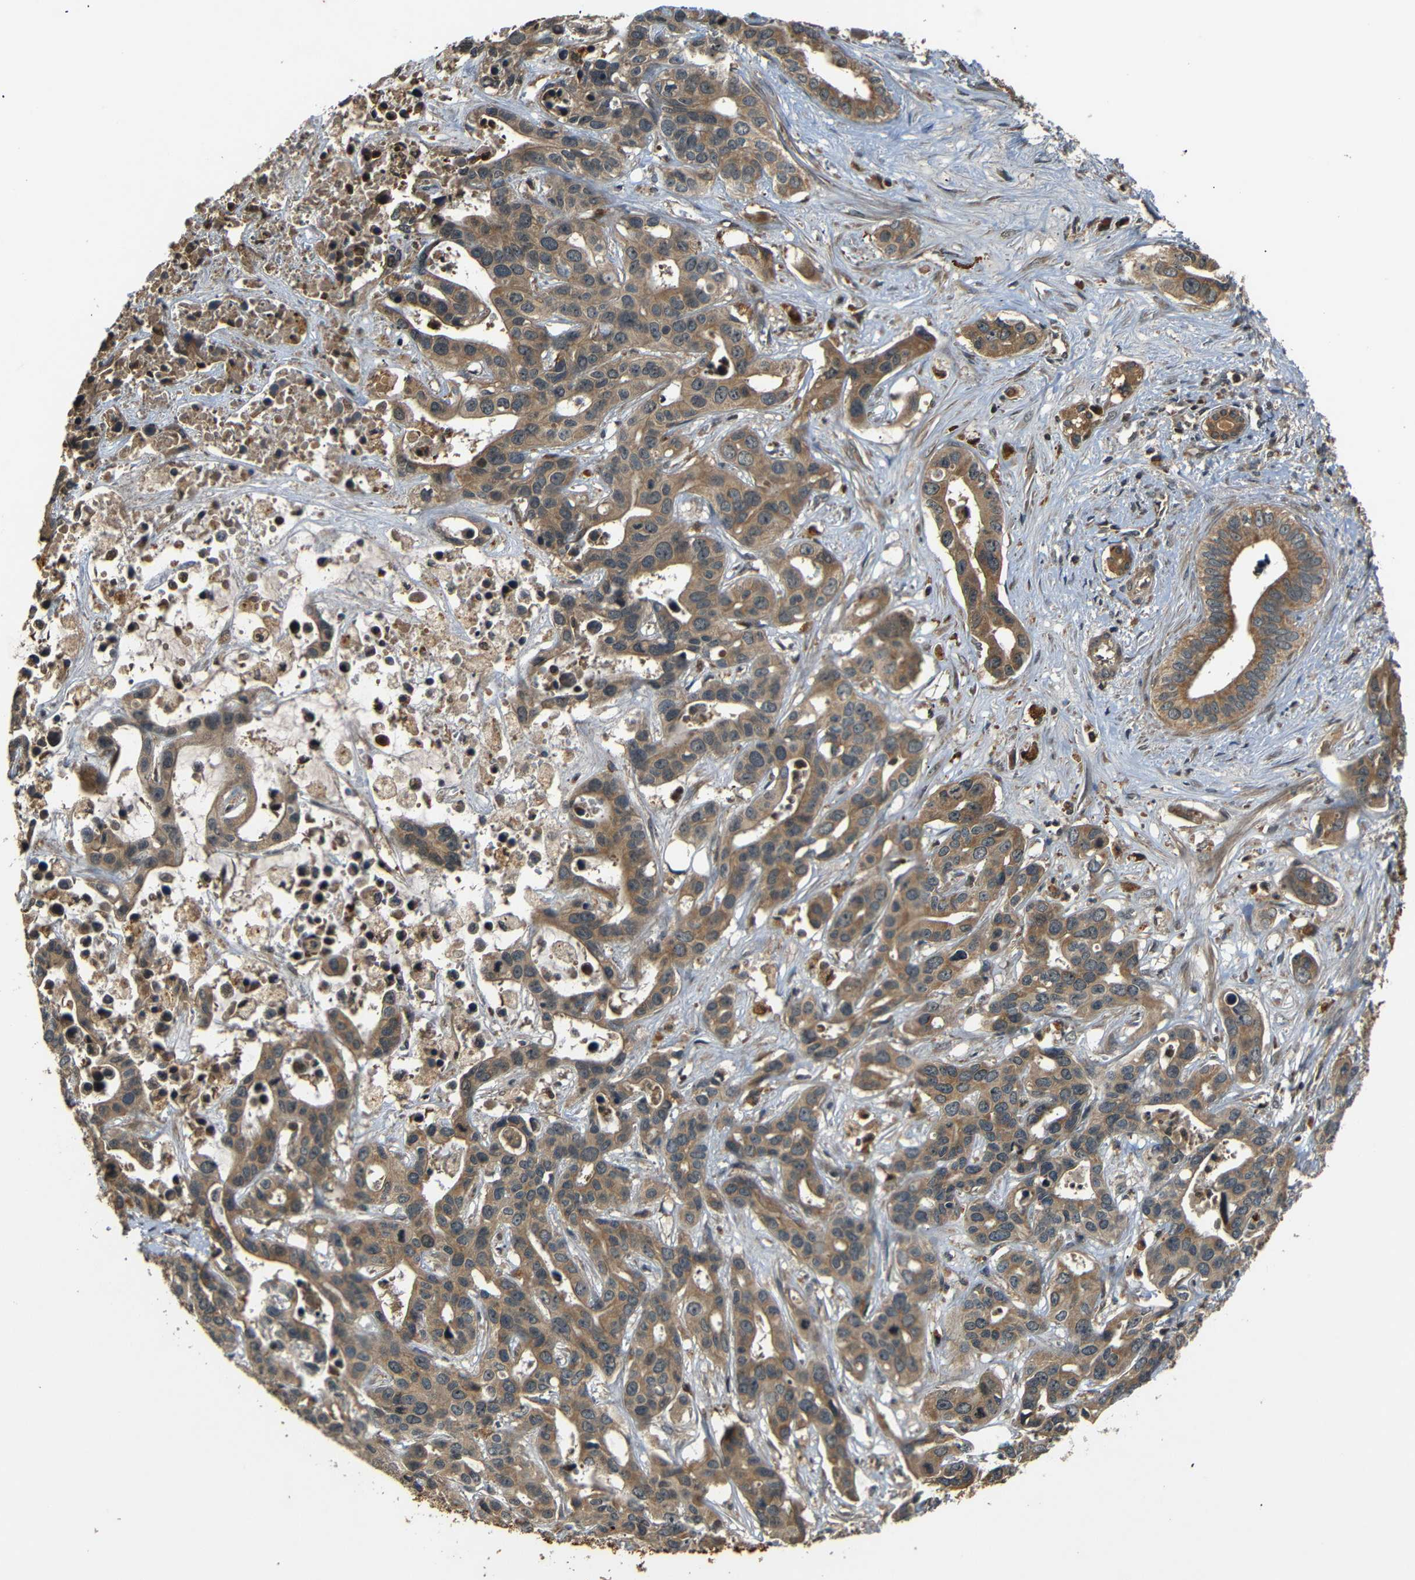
{"staining": {"intensity": "moderate", "quantity": ">75%", "location": "cytoplasmic/membranous"}, "tissue": "liver cancer", "cell_type": "Tumor cells", "image_type": "cancer", "snomed": [{"axis": "morphology", "description": "Cholangiocarcinoma"}, {"axis": "topography", "description": "Liver"}], "caption": "Liver cancer stained with immunohistochemistry shows moderate cytoplasmic/membranous expression in approximately >75% of tumor cells.", "gene": "TANK", "patient": {"sex": "female", "age": 65}}